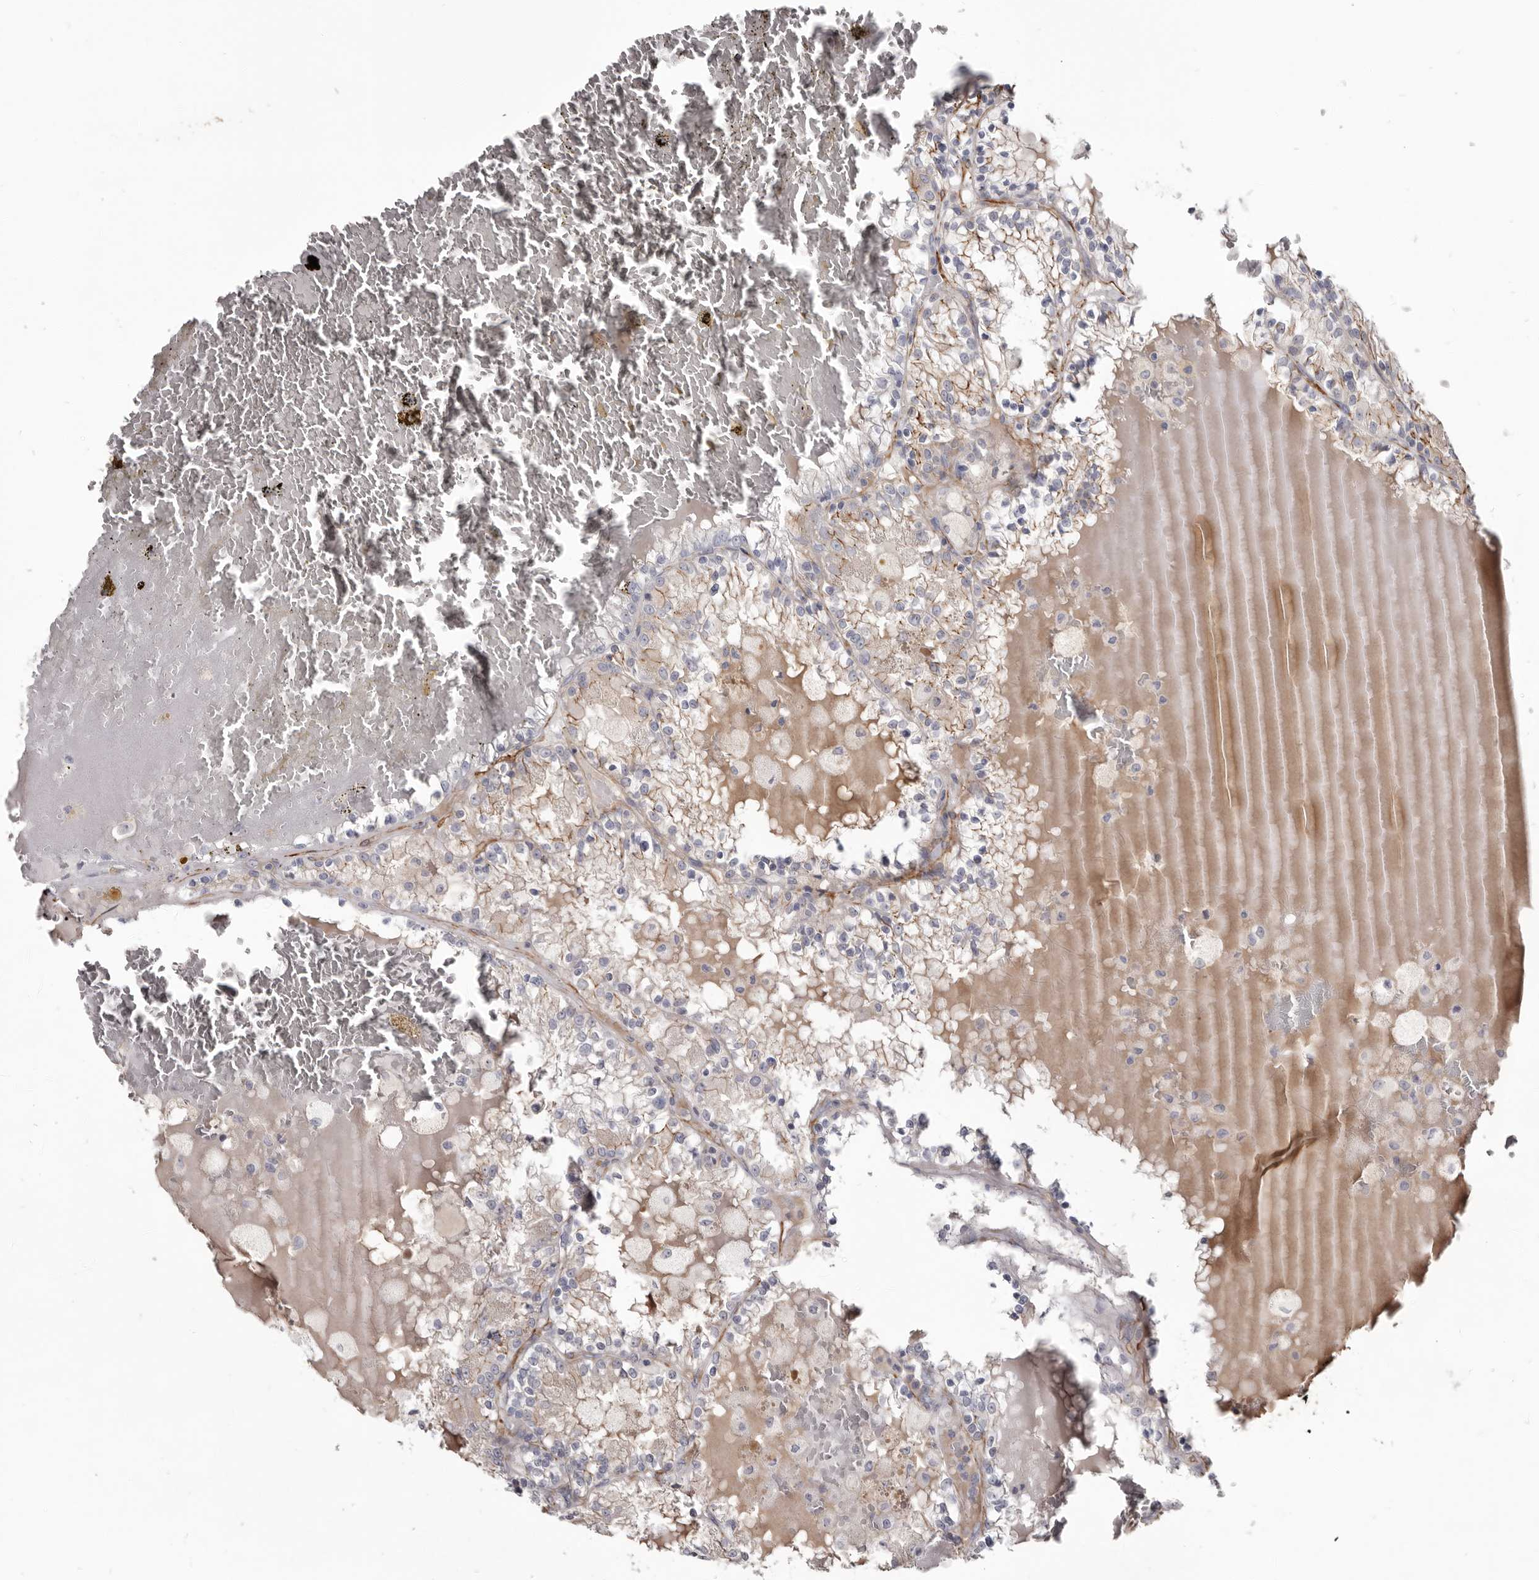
{"staining": {"intensity": "moderate", "quantity": "<25%", "location": "cytoplasmic/membranous"}, "tissue": "renal cancer", "cell_type": "Tumor cells", "image_type": "cancer", "snomed": [{"axis": "morphology", "description": "Adenocarcinoma, NOS"}, {"axis": "topography", "description": "Kidney"}], "caption": "A brown stain labels moderate cytoplasmic/membranous positivity of a protein in human renal cancer (adenocarcinoma) tumor cells. Using DAB (brown) and hematoxylin (blue) stains, captured at high magnification using brightfield microscopy.", "gene": "CGN", "patient": {"sex": "female", "age": 56}}